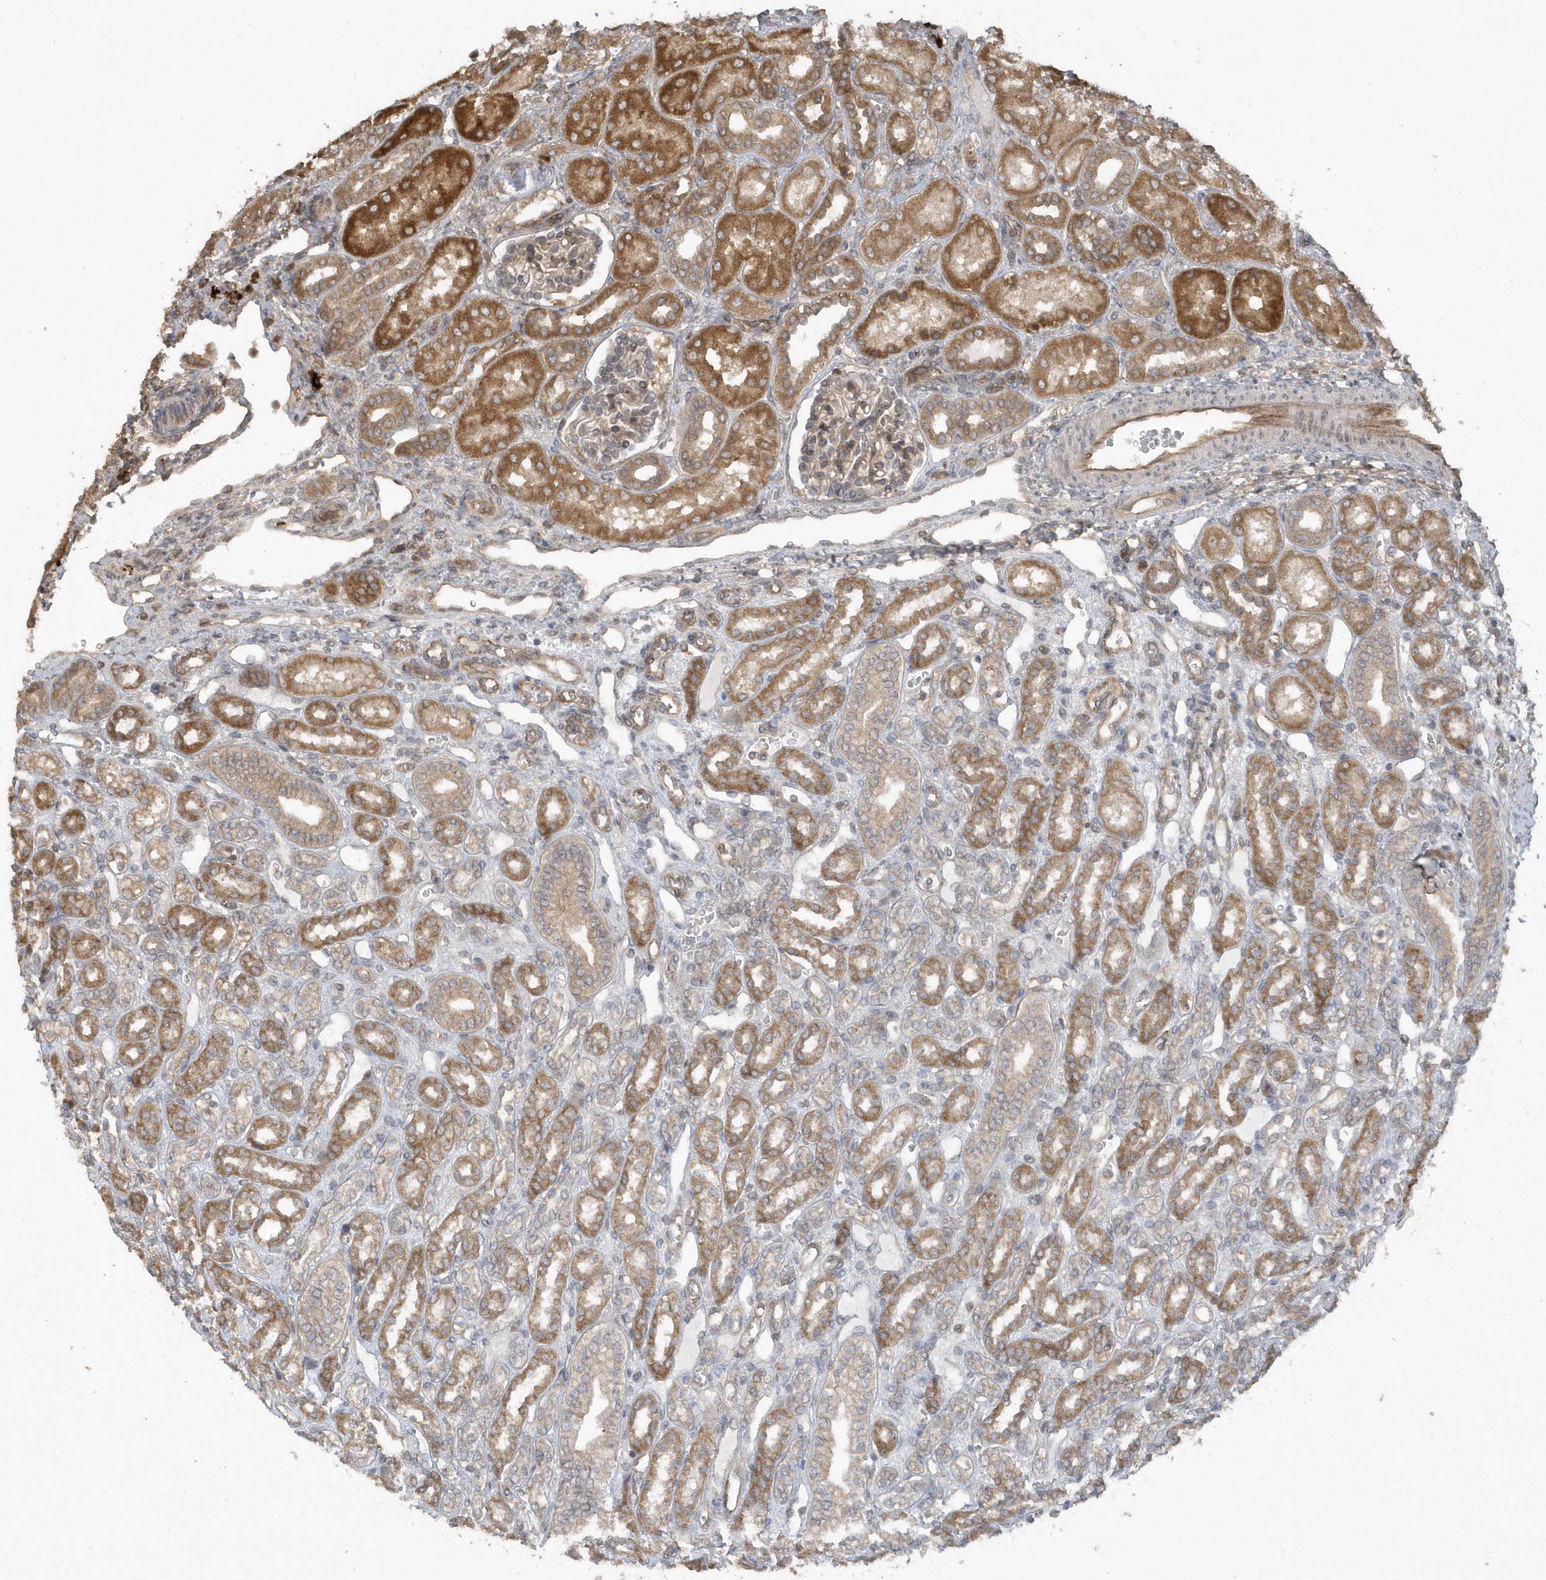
{"staining": {"intensity": "weak", "quantity": "25%-75%", "location": "cytoplasmic/membranous"}, "tissue": "kidney", "cell_type": "Cells in glomeruli", "image_type": "normal", "snomed": [{"axis": "morphology", "description": "Normal tissue, NOS"}, {"axis": "morphology", "description": "Neoplasm, malignant, NOS"}, {"axis": "topography", "description": "Kidney"}], "caption": "A photomicrograph of human kidney stained for a protein demonstrates weak cytoplasmic/membranous brown staining in cells in glomeruli.", "gene": "HERPUD1", "patient": {"sex": "female", "age": 1}}